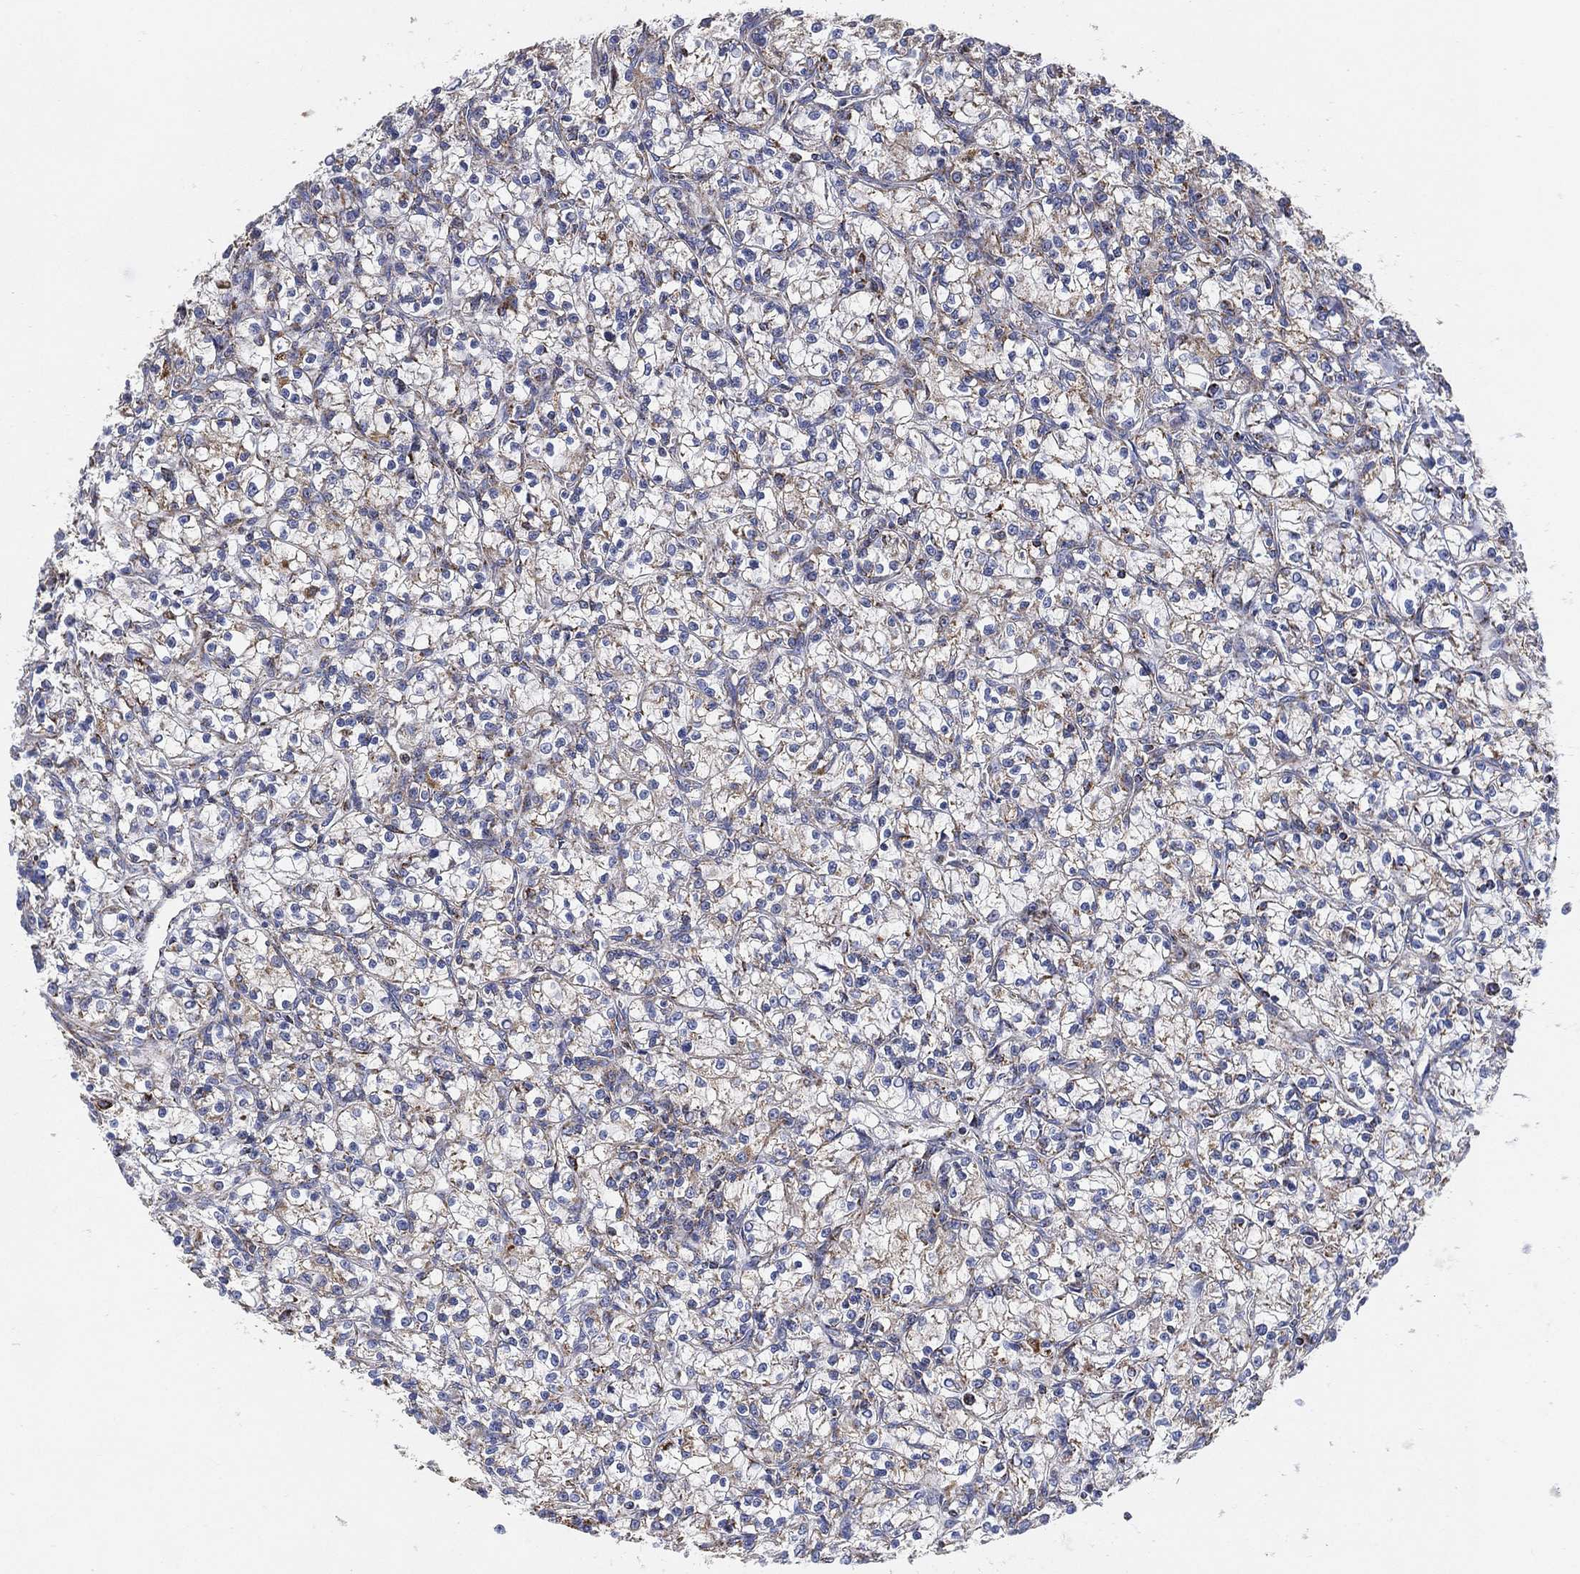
{"staining": {"intensity": "weak", "quantity": "<25%", "location": "cytoplasmic/membranous"}, "tissue": "renal cancer", "cell_type": "Tumor cells", "image_type": "cancer", "snomed": [{"axis": "morphology", "description": "Adenocarcinoma, NOS"}, {"axis": "topography", "description": "Kidney"}], "caption": "This histopathology image is of renal adenocarcinoma stained with IHC to label a protein in brown with the nuclei are counter-stained blue. There is no positivity in tumor cells.", "gene": "GCAT", "patient": {"sex": "female", "age": 59}}